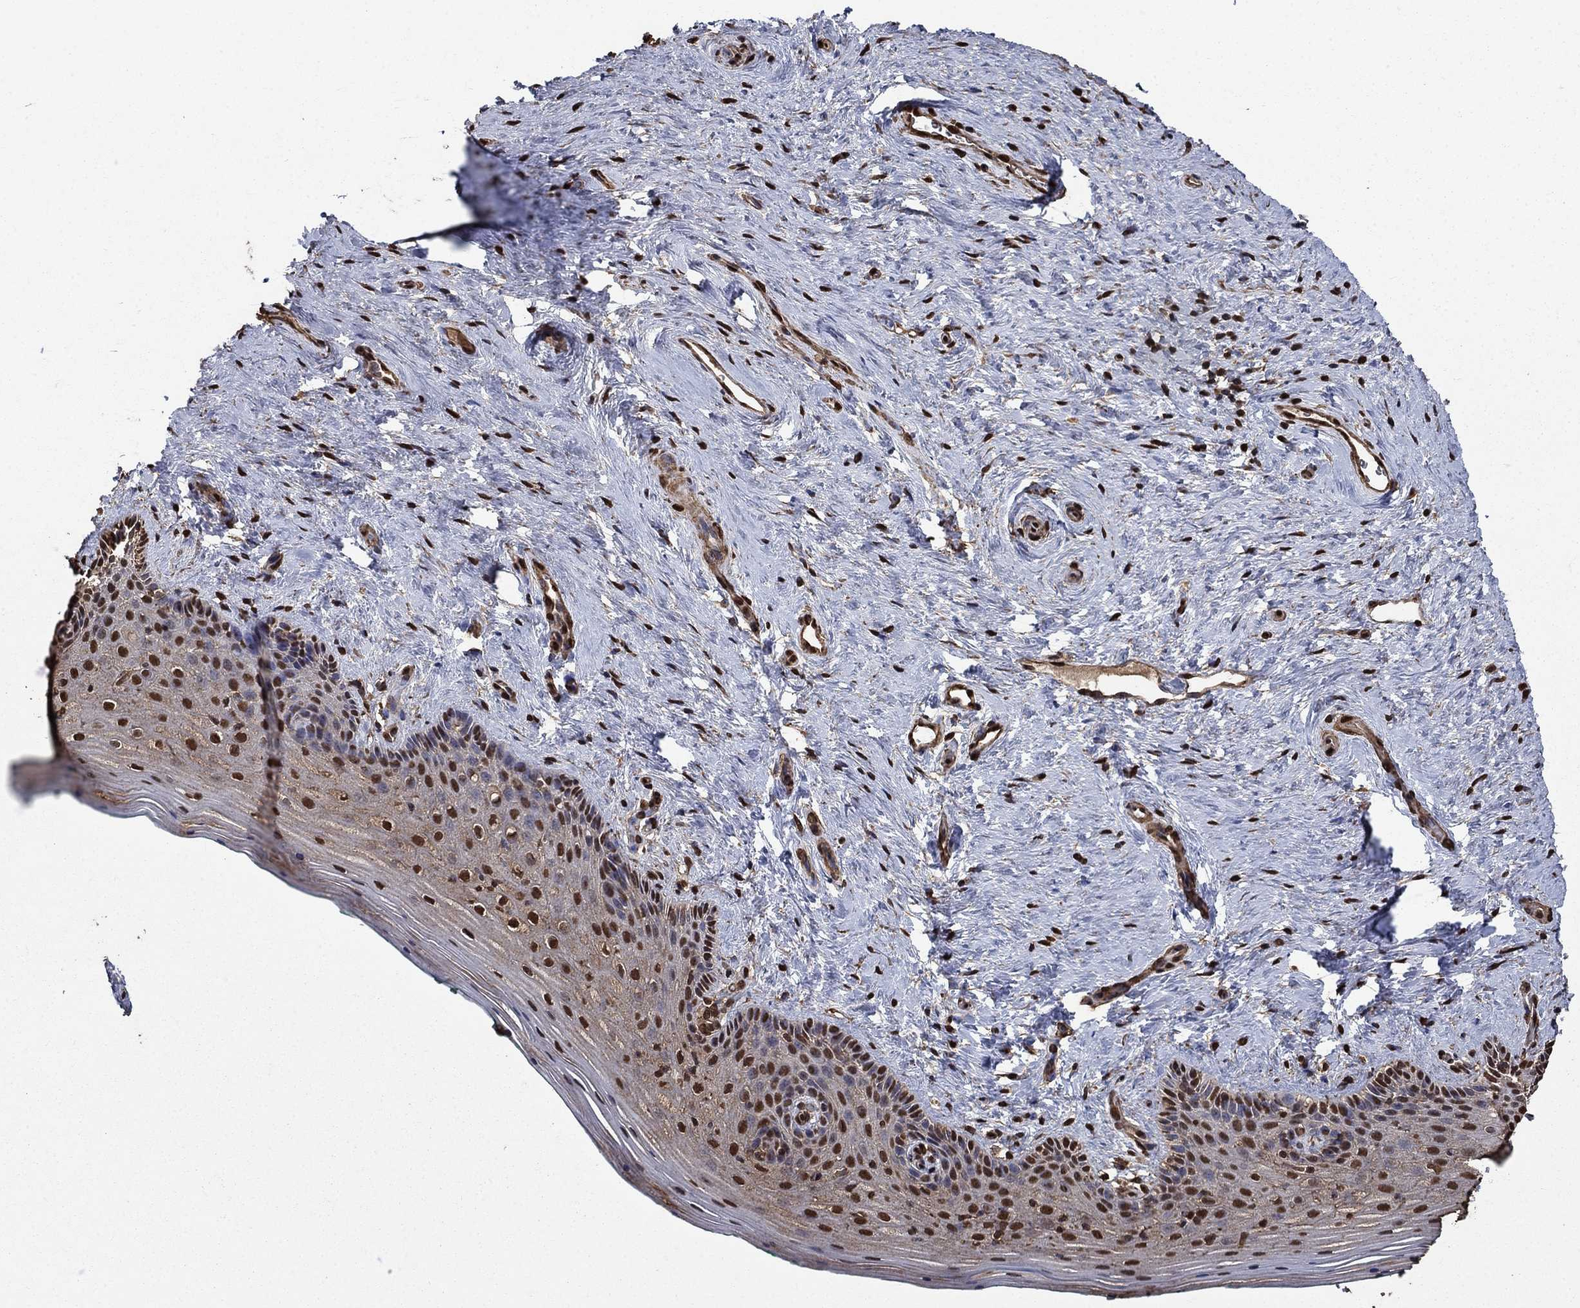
{"staining": {"intensity": "strong", "quantity": ">75%", "location": "nuclear"}, "tissue": "vagina", "cell_type": "Squamous epithelial cells", "image_type": "normal", "snomed": [{"axis": "morphology", "description": "Normal tissue, NOS"}, {"axis": "topography", "description": "Vagina"}], "caption": "Brown immunohistochemical staining in normal human vagina exhibits strong nuclear staining in about >75% of squamous epithelial cells. Nuclei are stained in blue.", "gene": "GAPDH", "patient": {"sex": "female", "age": 45}}